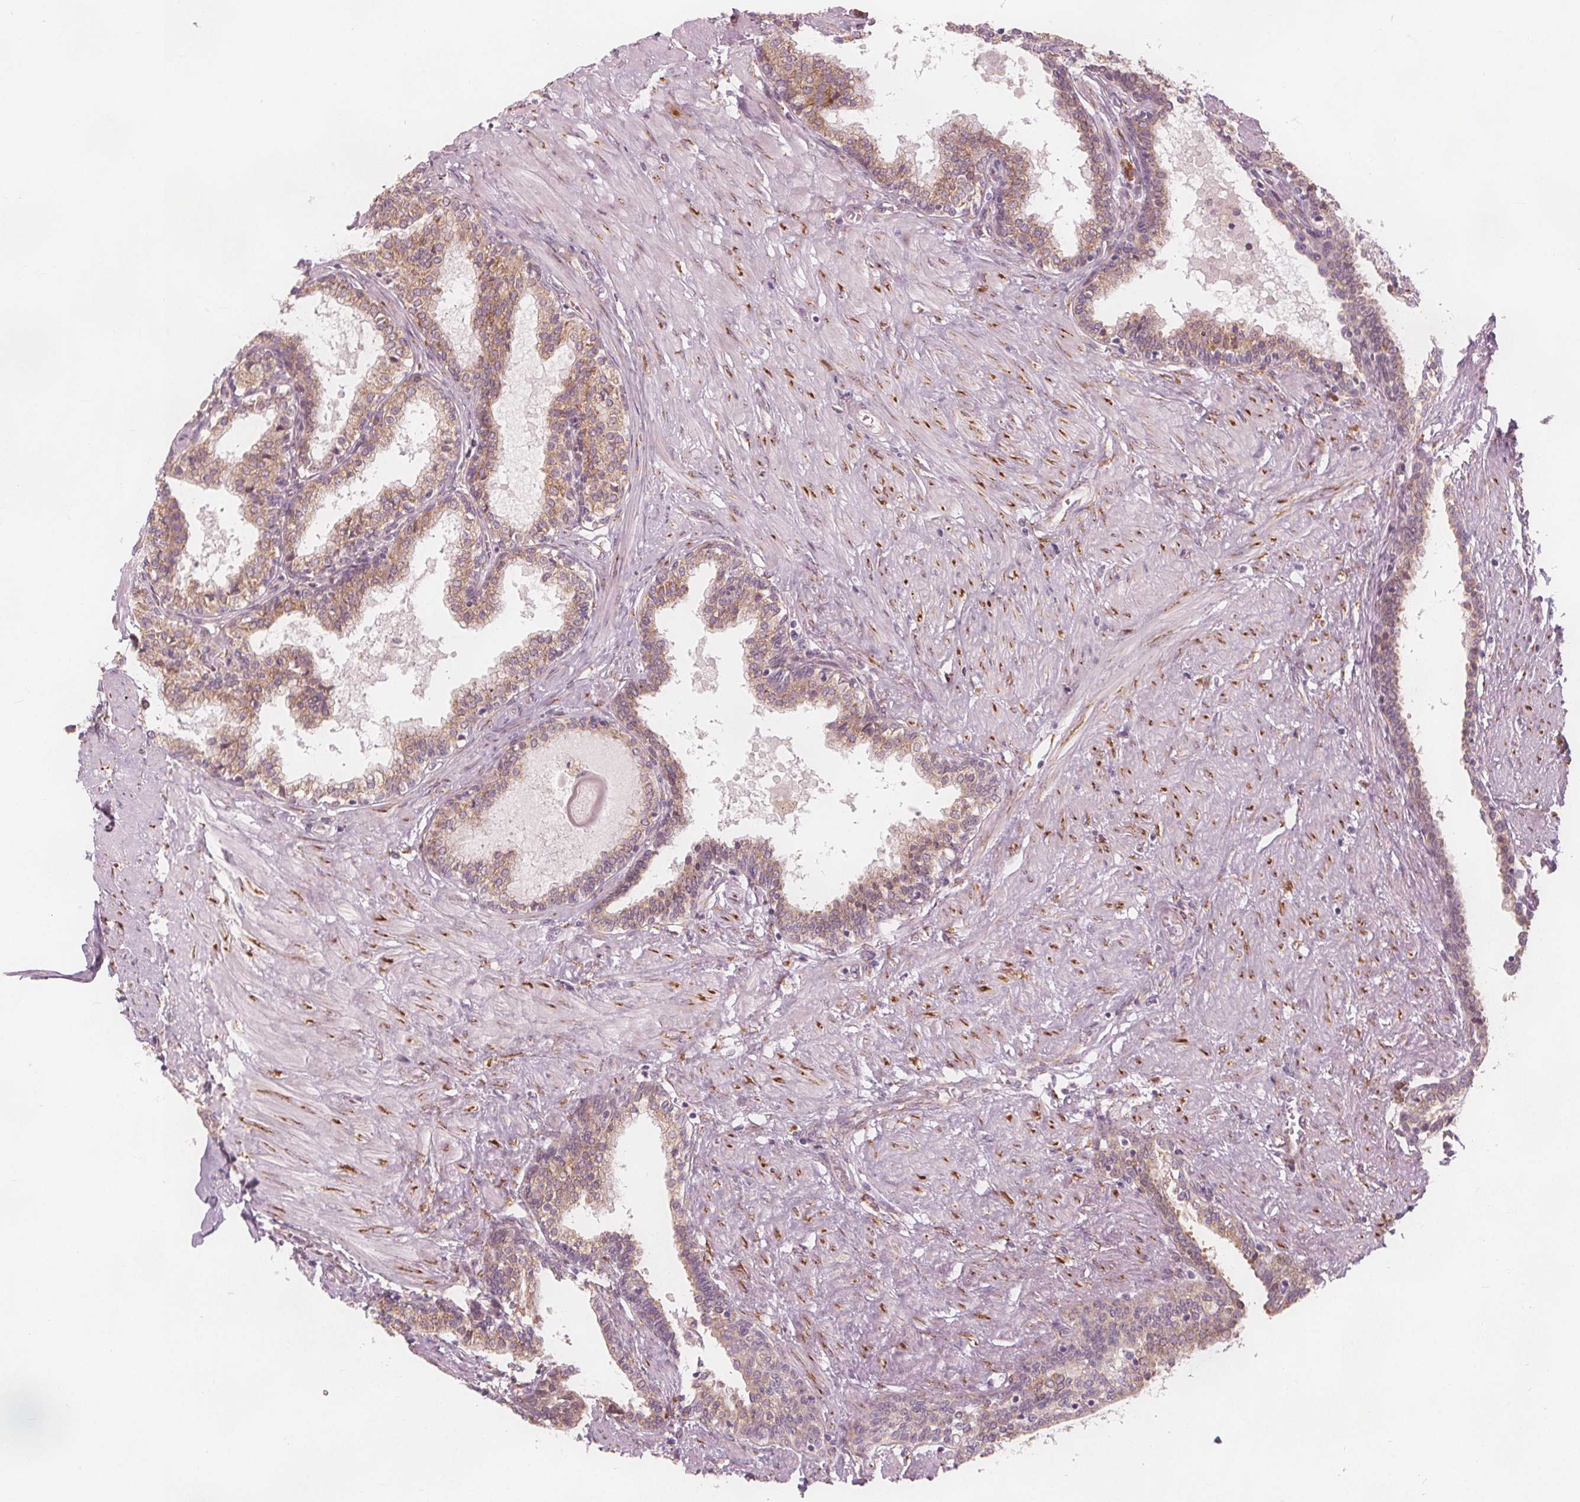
{"staining": {"intensity": "moderate", "quantity": "<25%", "location": "cytoplasmic/membranous"}, "tissue": "prostate", "cell_type": "Glandular cells", "image_type": "normal", "snomed": [{"axis": "morphology", "description": "Normal tissue, NOS"}, {"axis": "topography", "description": "Prostate"}], "caption": "Immunohistochemical staining of unremarkable prostate reveals low levels of moderate cytoplasmic/membranous staining in about <25% of glandular cells. Ihc stains the protein of interest in brown and the nuclei are stained blue.", "gene": "BRSK1", "patient": {"sex": "male", "age": 55}}